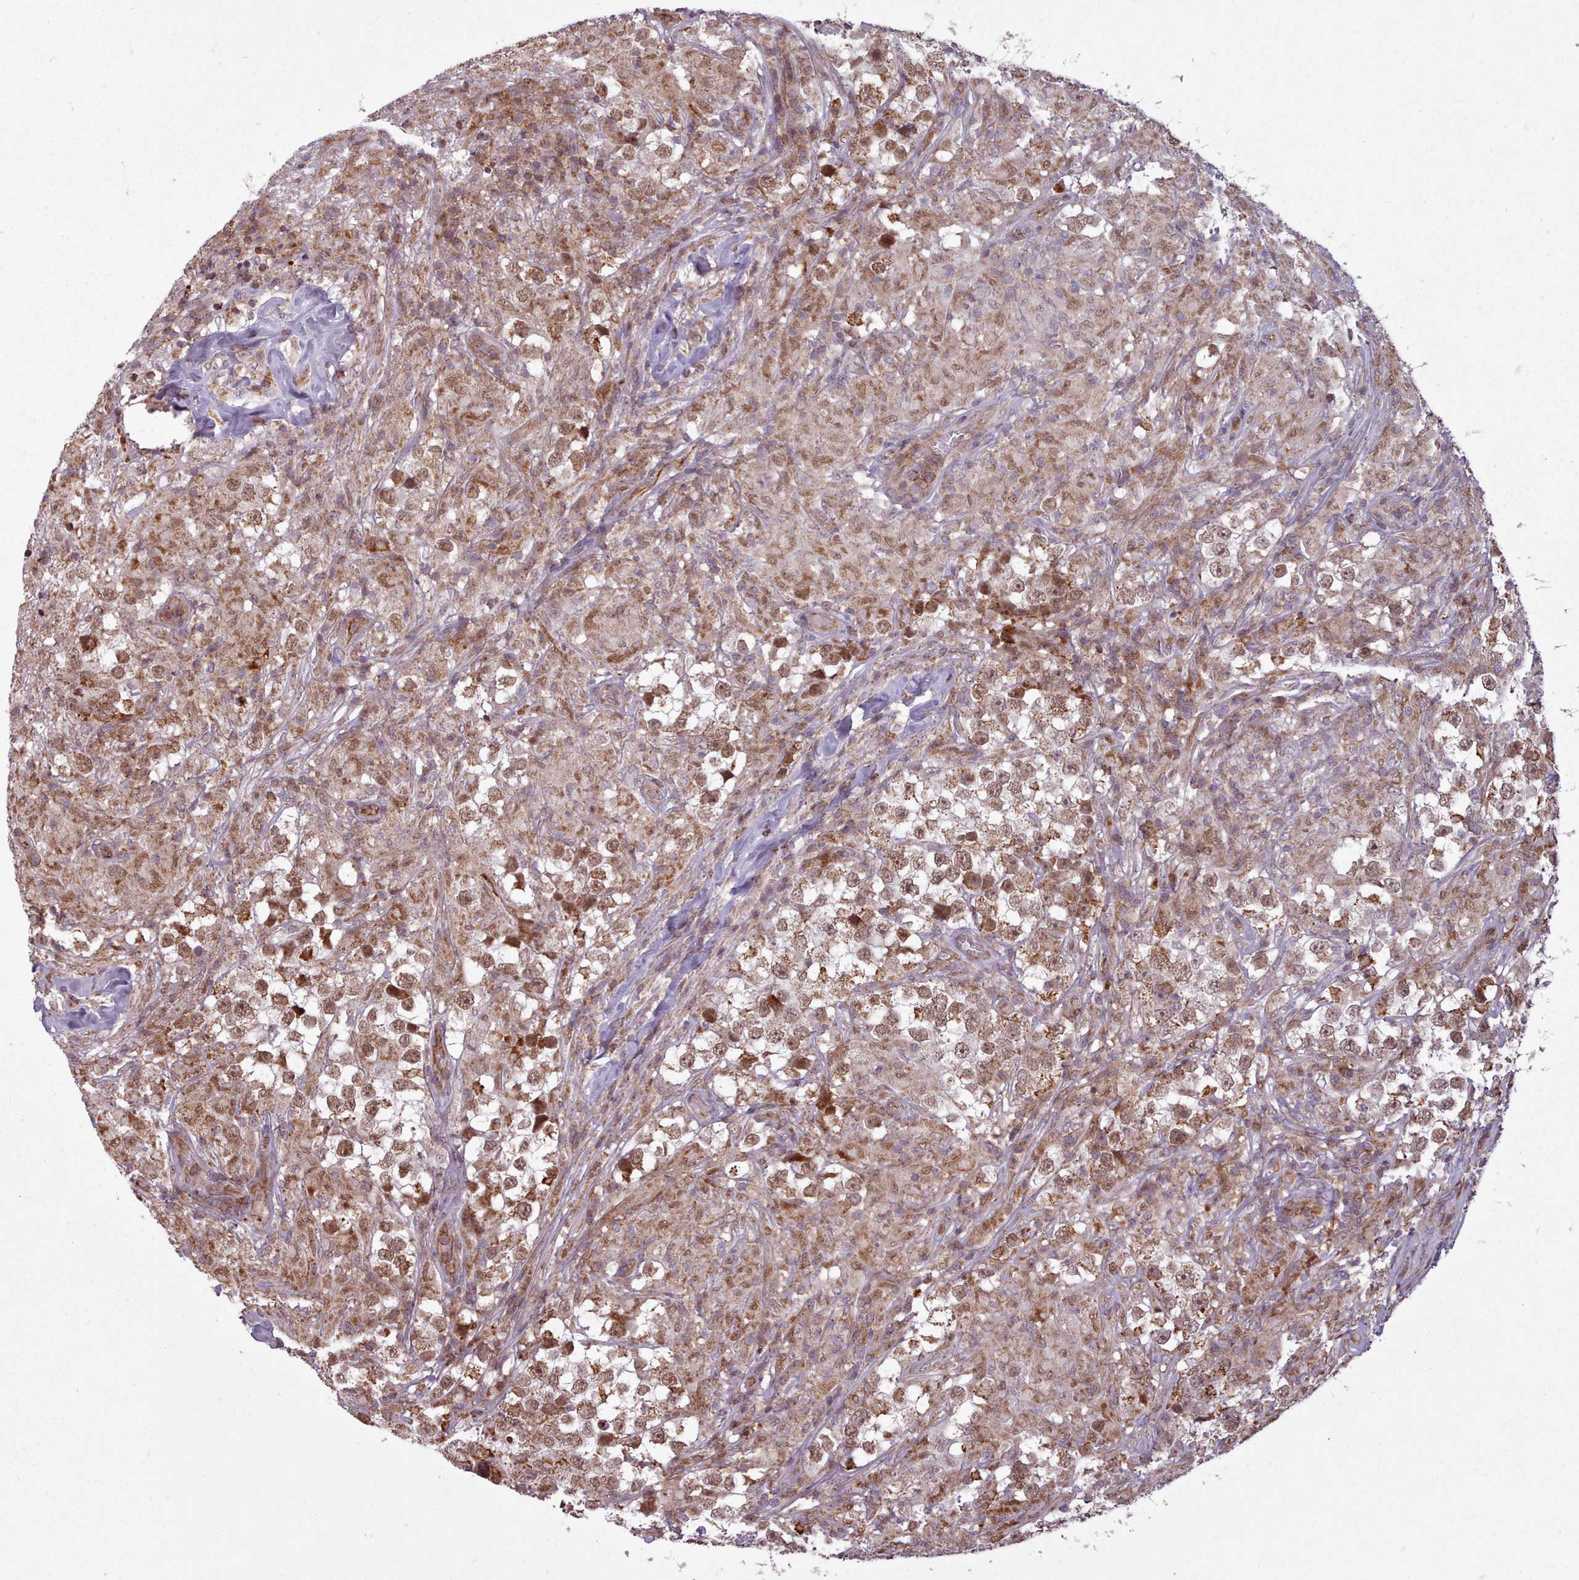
{"staining": {"intensity": "moderate", "quantity": ">75%", "location": "cytoplasmic/membranous,nuclear"}, "tissue": "testis cancer", "cell_type": "Tumor cells", "image_type": "cancer", "snomed": [{"axis": "morphology", "description": "Seminoma, NOS"}, {"axis": "topography", "description": "Testis"}], "caption": "DAB immunohistochemical staining of human testis seminoma exhibits moderate cytoplasmic/membranous and nuclear protein positivity in approximately >75% of tumor cells.", "gene": "ZMYM4", "patient": {"sex": "male", "age": 46}}